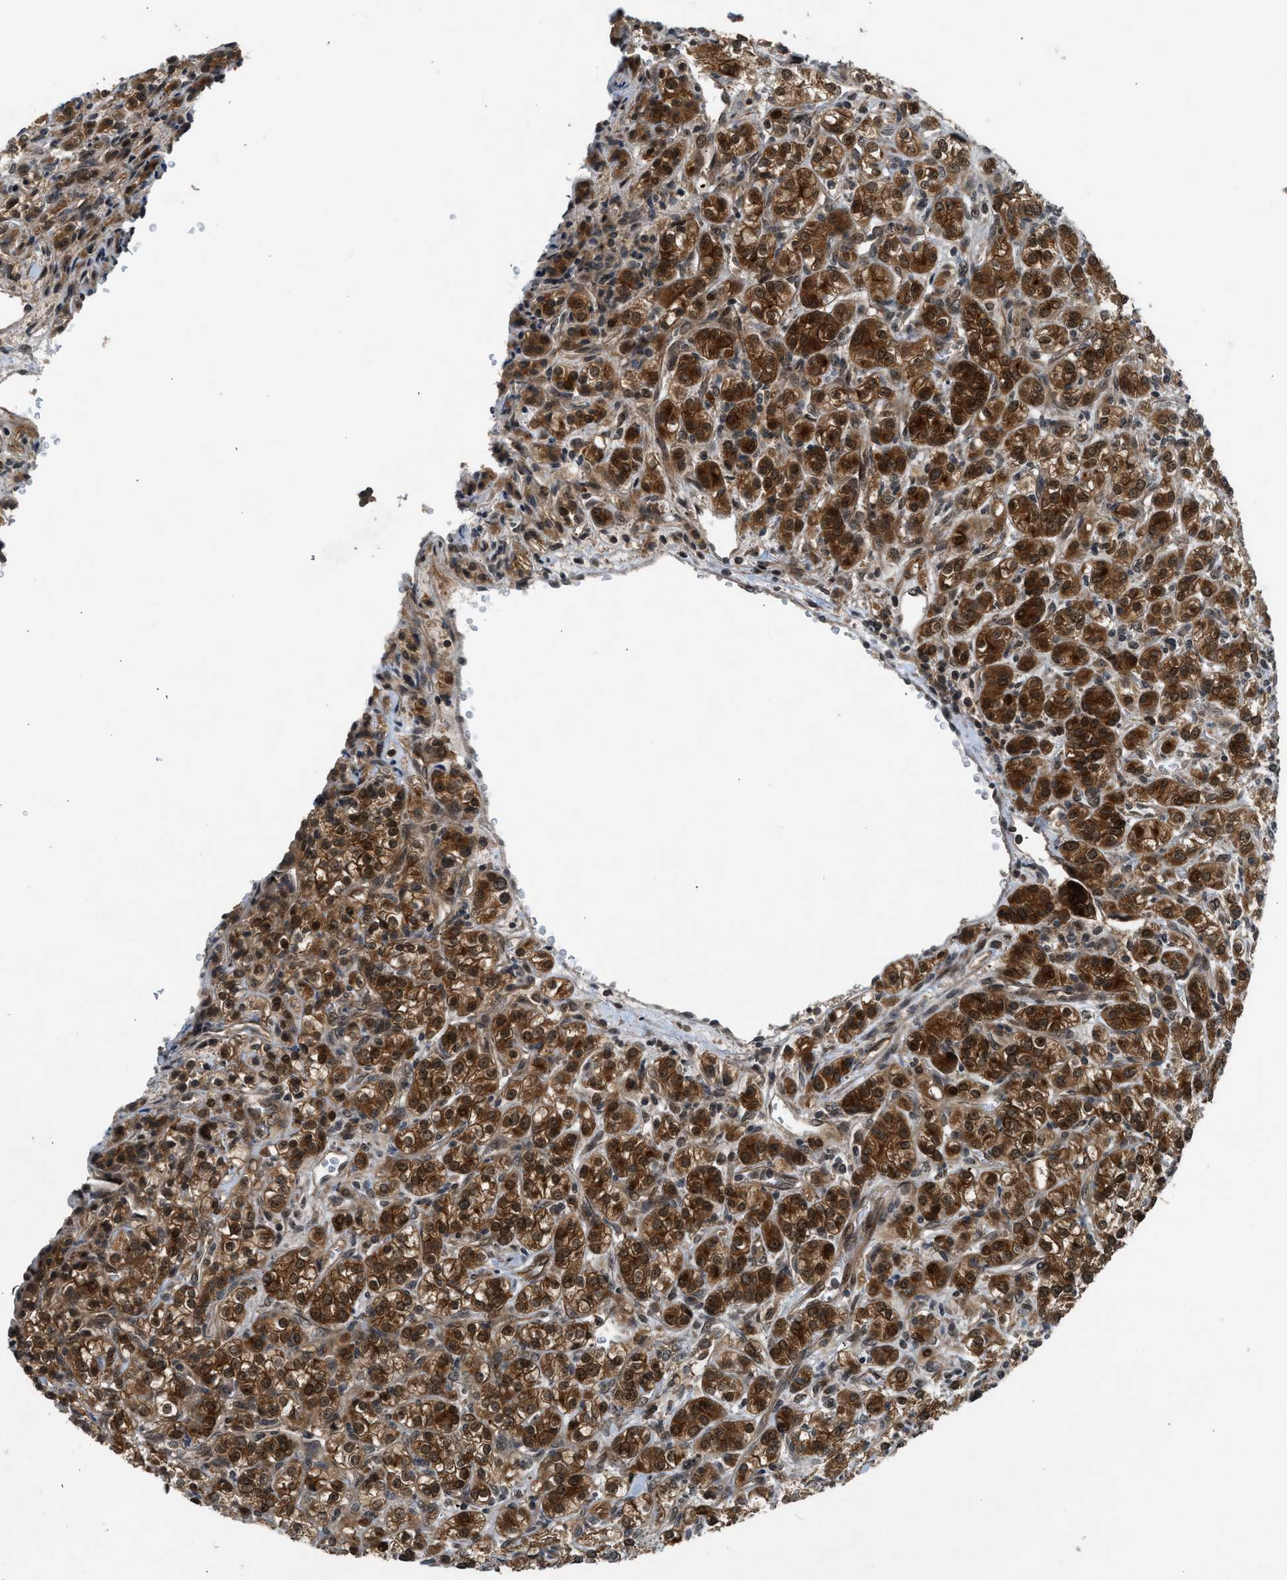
{"staining": {"intensity": "strong", "quantity": ">75%", "location": "cytoplasmic/membranous,nuclear"}, "tissue": "renal cancer", "cell_type": "Tumor cells", "image_type": "cancer", "snomed": [{"axis": "morphology", "description": "Adenocarcinoma, NOS"}, {"axis": "topography", "description": "Kidney"}], "caption": "Renal cancer (adenocarcinoma) stained with a brown dye shows strong cytoplasmic/membranous and nuclear positive staining in approximately >75% of tumor cells.", "gene": "TXNL1", "patient": {"sex": "male", "age": 77}}